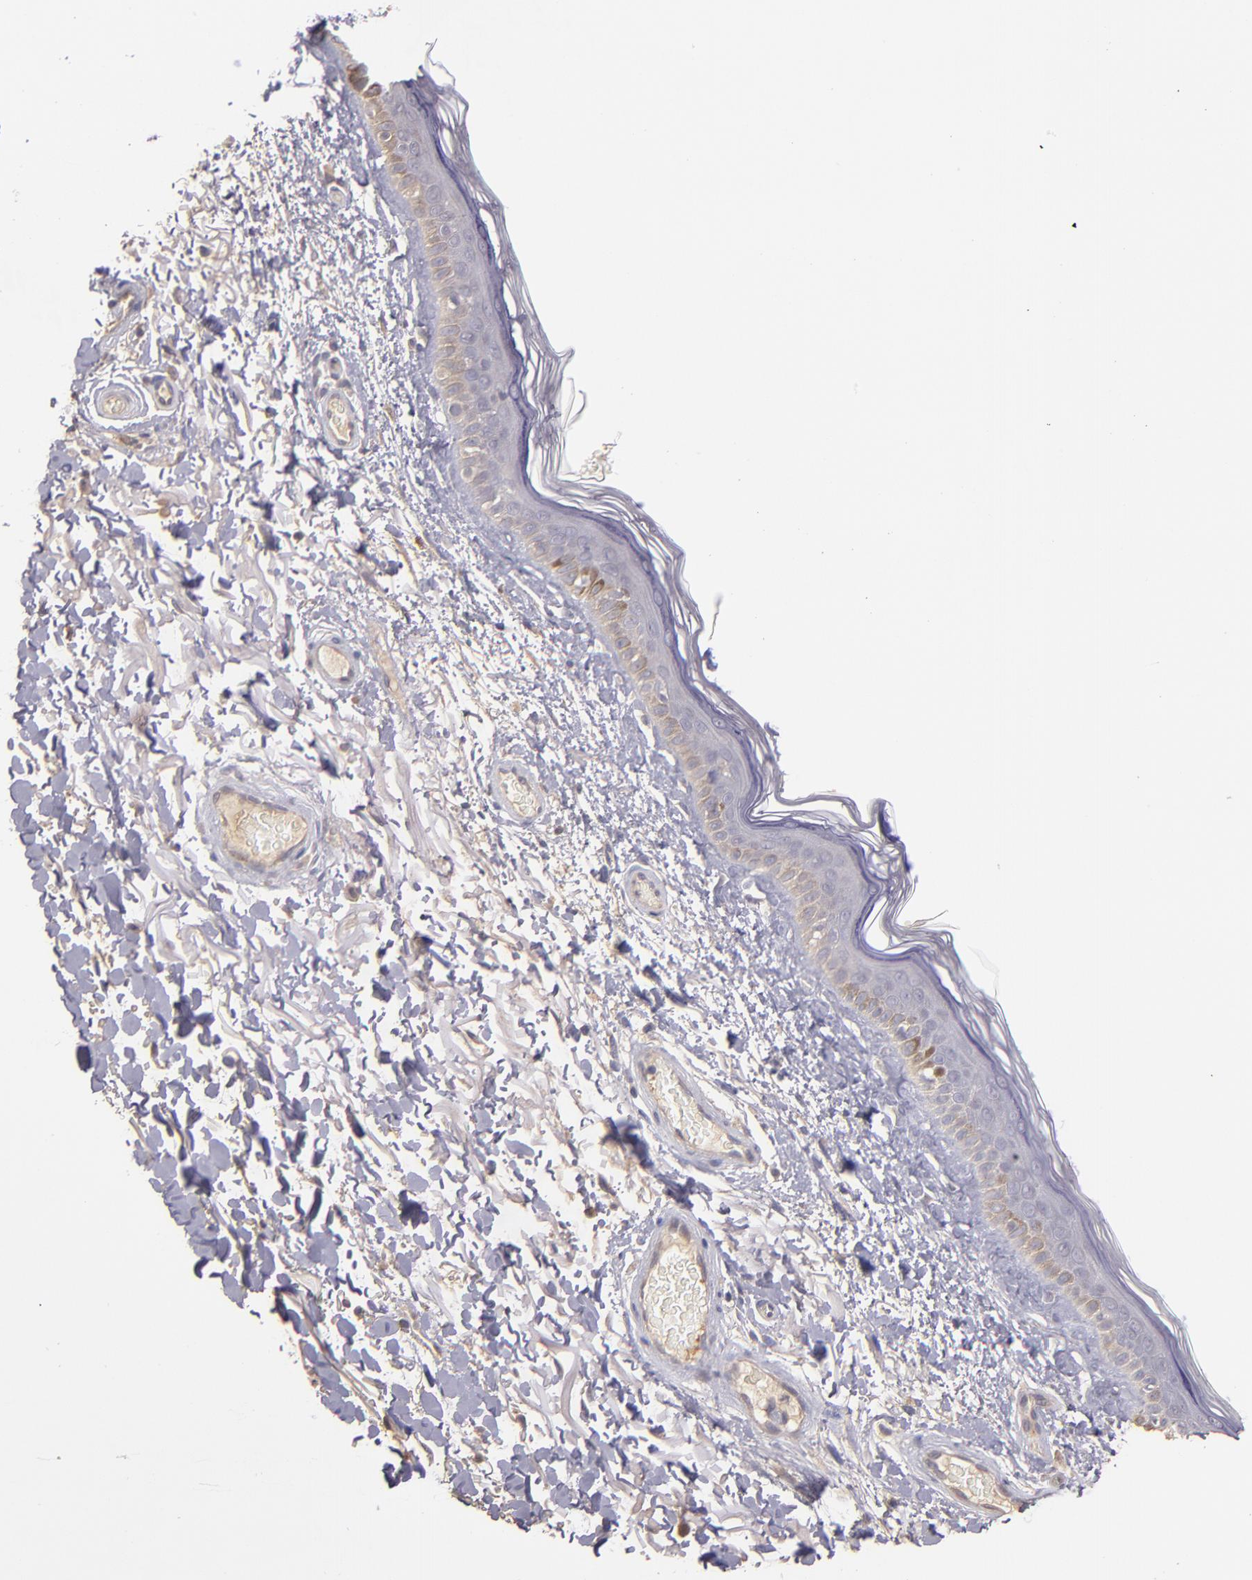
{"staining": {"intensity": "negative", "quantity": "none", "location": "none"}, "tissue": "skin", "cell_type": "Fibroblasts", "image_type": "normal", "snomed": [{"axis": "morphology", "description": "Normal tissue, NOS"}, {"axis": "topography", "description": "Skin"}], "caption": "Protein analysis of benign skin exhibits no significant positivity in fibroblasts.", "gene": "GNAZ", "patient": {"sex": "male", "age": 63}}